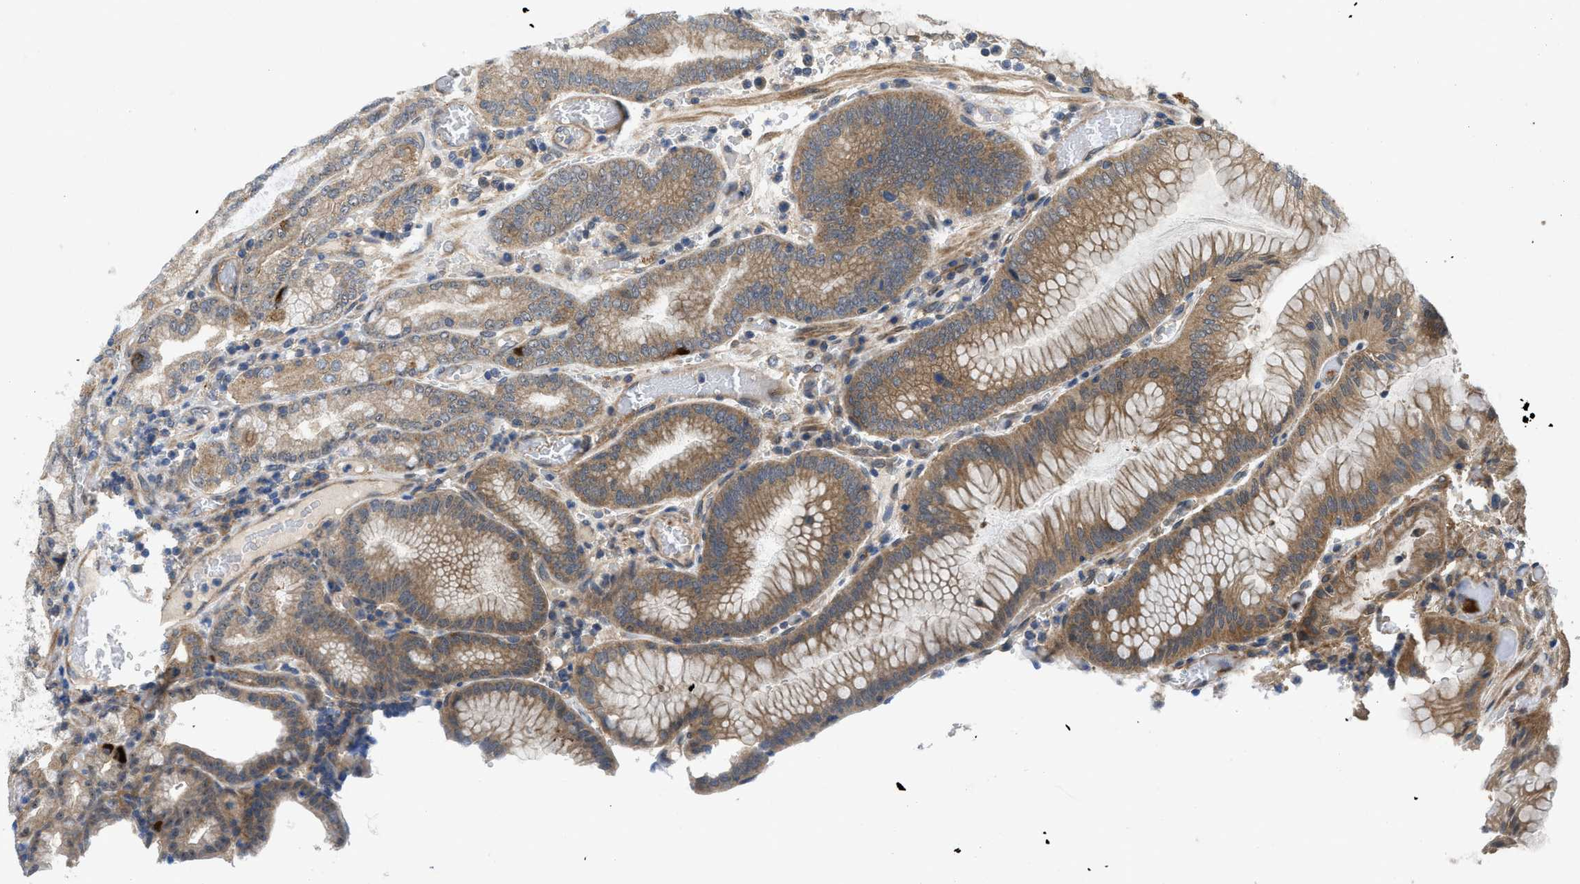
{"staining": {"intensity": "moderate", "quantity": "25%-75%", "location": "cytoplasmic/membranous"}, "tissue": "stomach", "cell_type": "Glandular cells", "image_type": "normal", "snomed": [{"axis": "morphology", "description": "Normal tissue, NOS"}, {"axis": "morphology", "description": "Carcinoid, malignant, NOS"}, {"axis": "topography", "description": "Stomach, upper"}], "caption": "Moderate cytoplasmic/membranous protein positivity is identified in approximately 25%-75% of glandular cells in stomach. (Stains: DAB in brown, nuclei in blue, Microscopy: brightfield microscopy at high magnification).", "gene": "PANX1", "patient": {"sex": "male", "age": 39}}